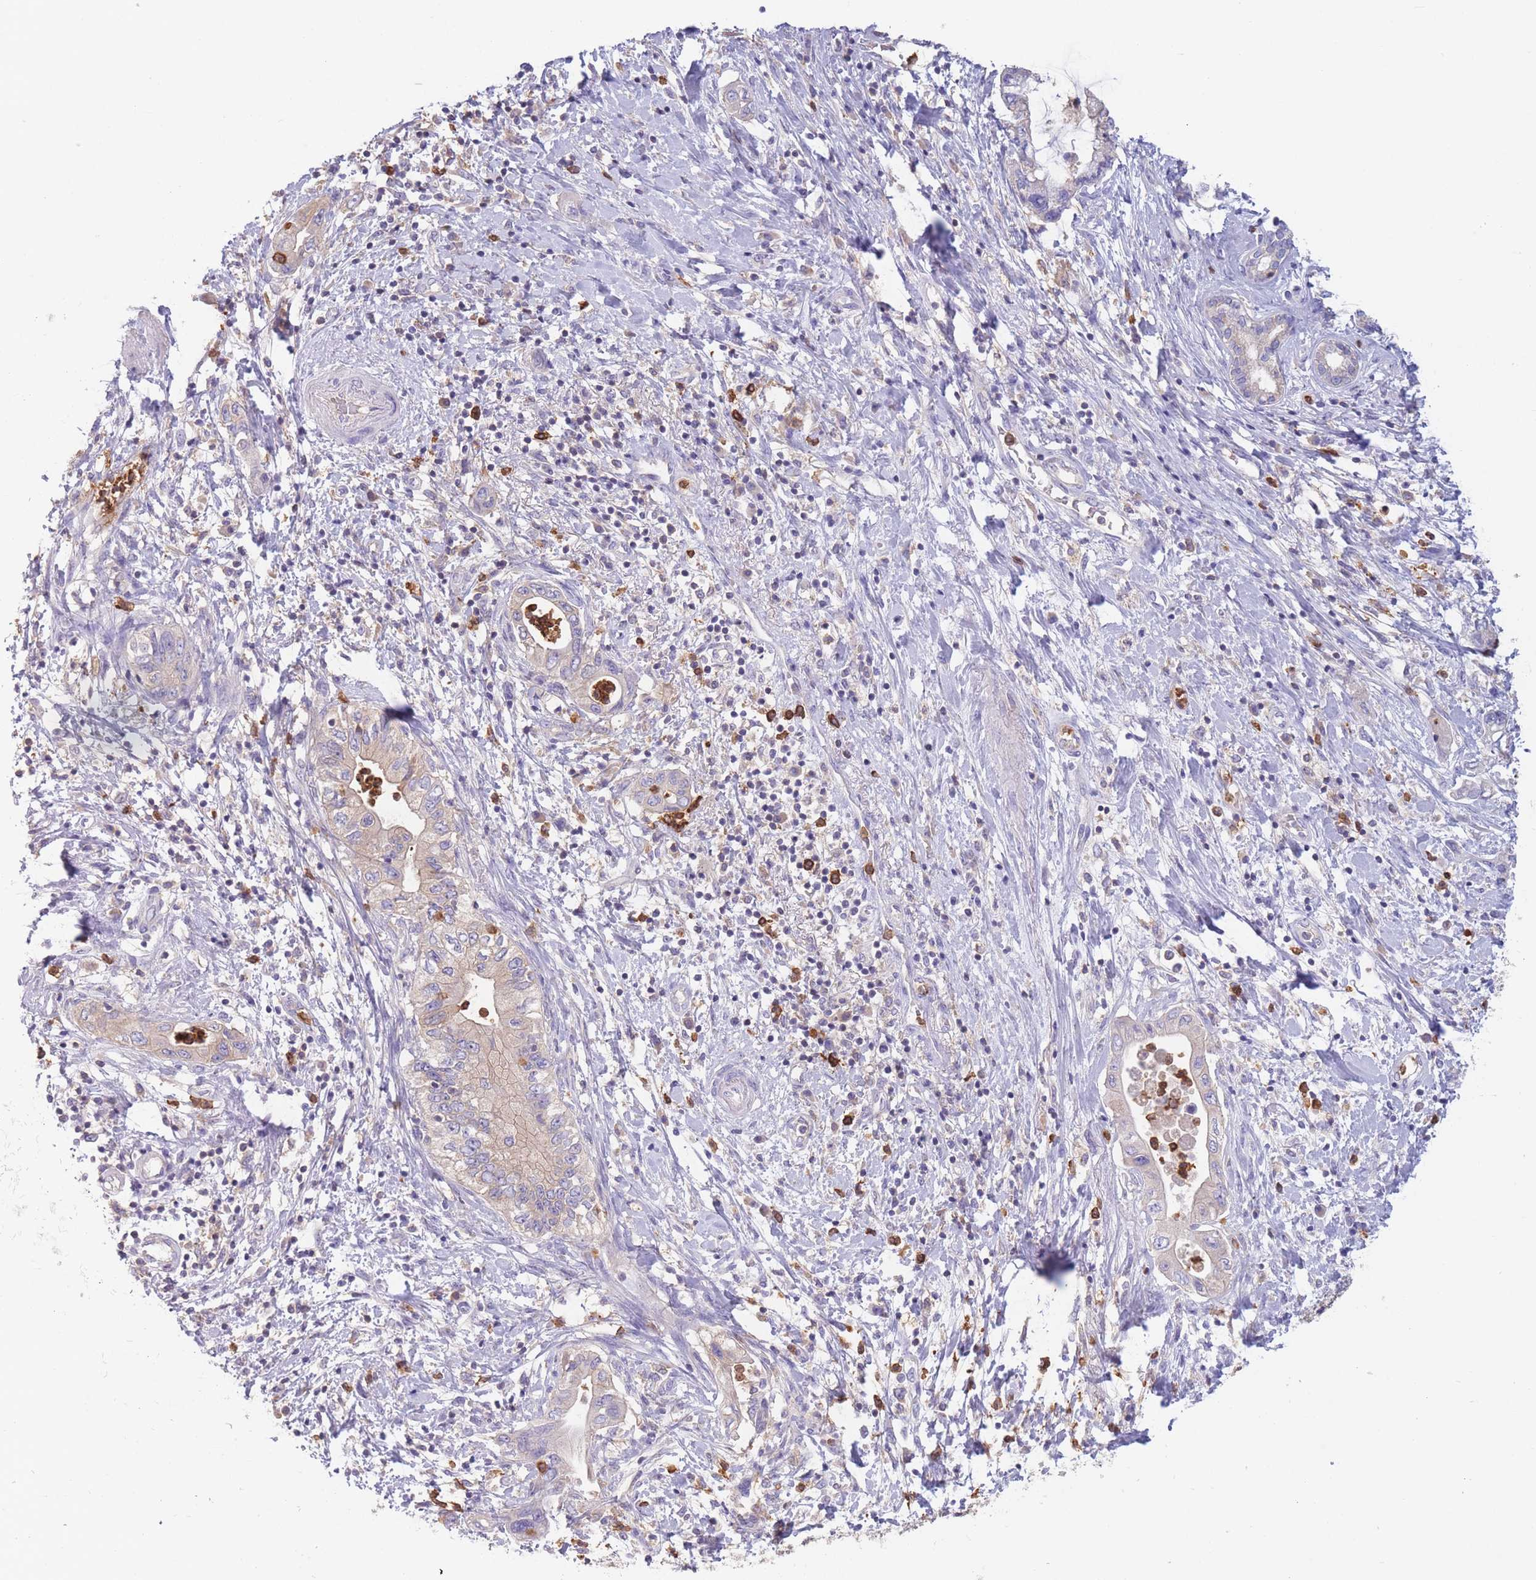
{"staining": {"intensity": "negative", "quantity": "none", "location": "none"}, "tissue": "pancreatic cancer", "cell_type": "Tumor cells", "image_type": "cancer", "snomed": [{"axis": "morphology", "description": "Adenocarcinoma, NOS"}, {"axis": "topography", "description": "Pancreas"}], "caption": "Immunohistochemistry histopathology image of adenocarcinoma (pancreatic) stained for a protein (brown), which exhibits no staining in tumor cells.", "gene": "ST3GAL4", "patient": {"sex": "female", "age": 73}}